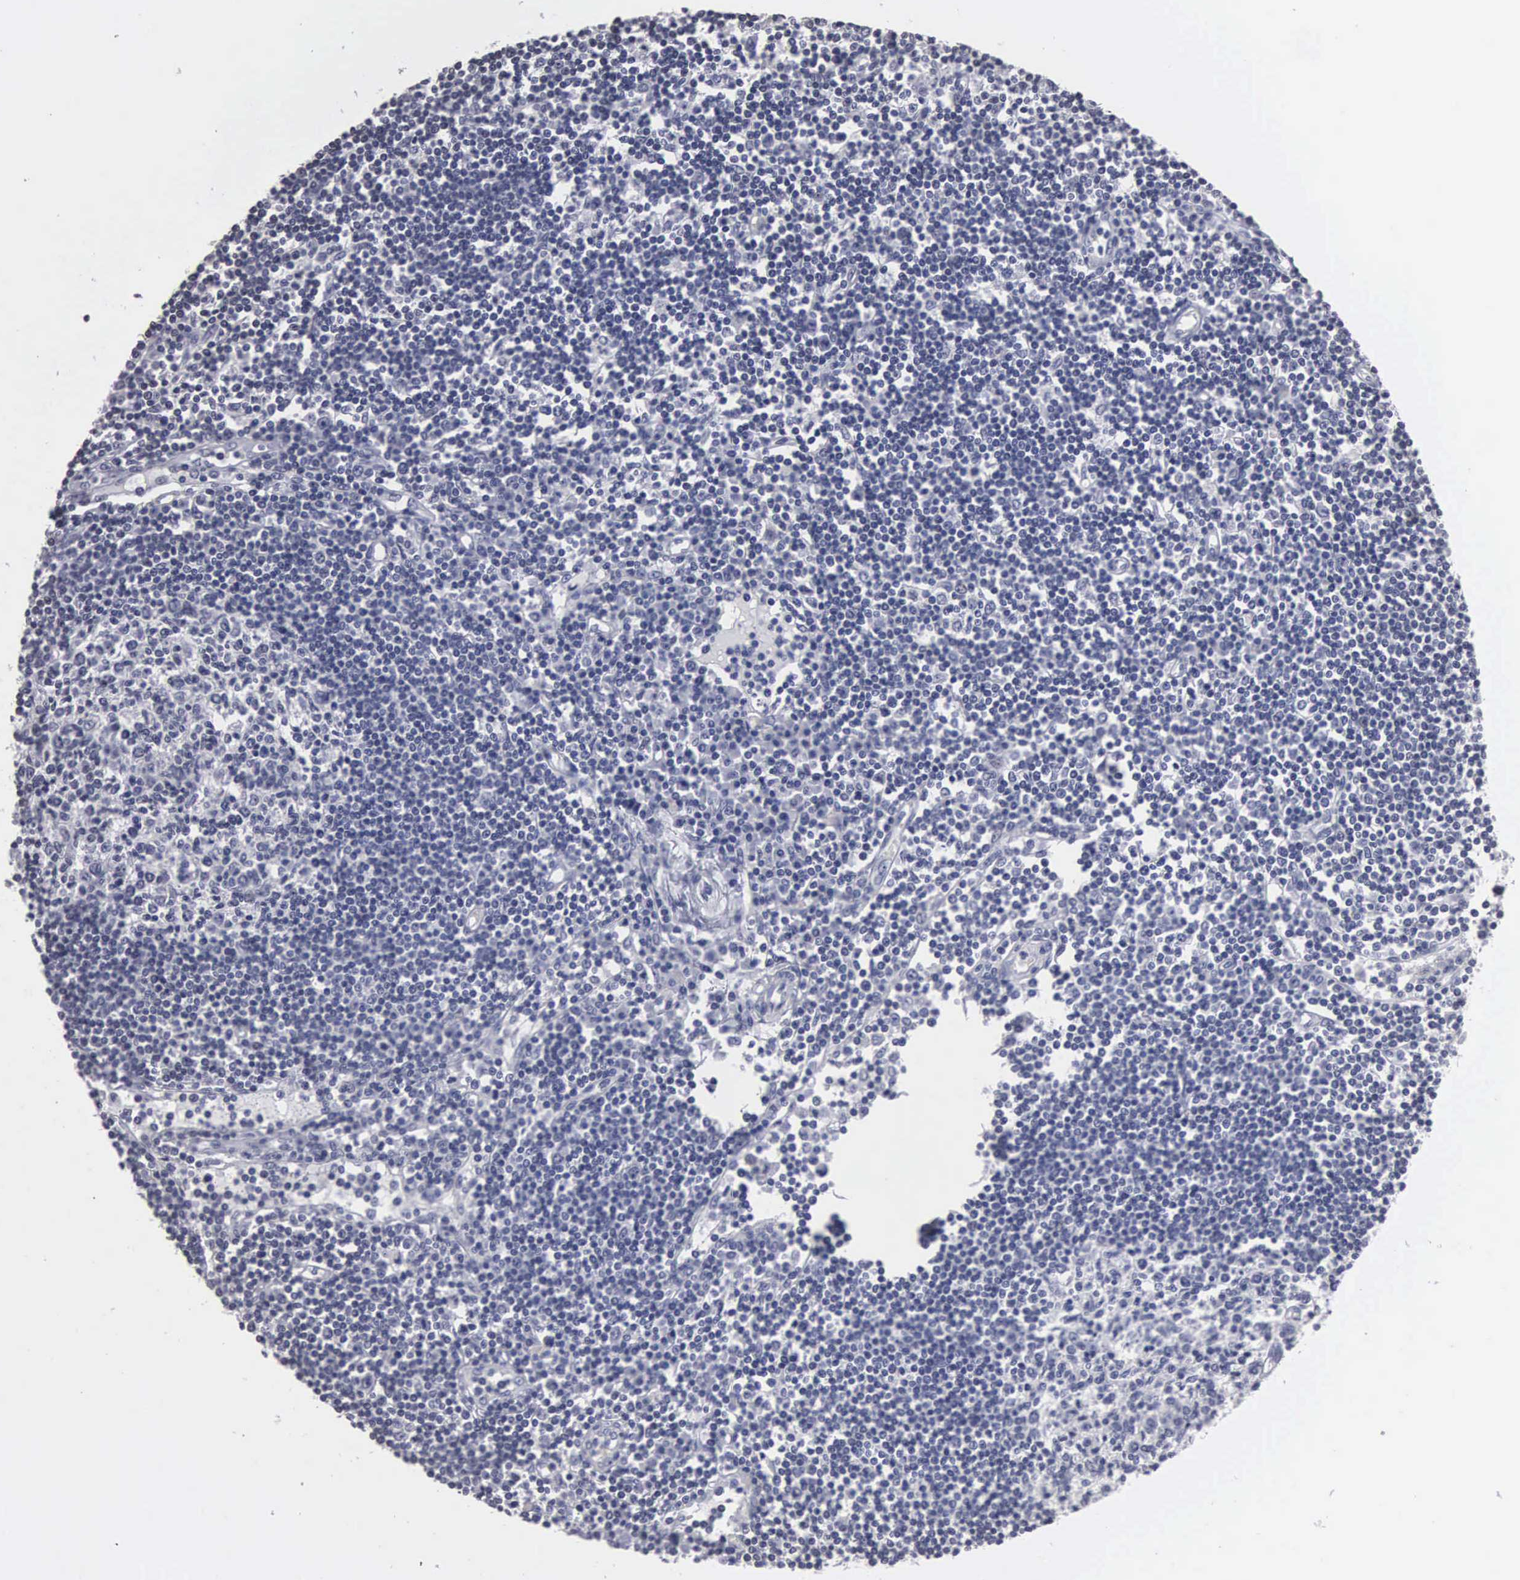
{"staining": {"intensity": "negative", "quantity": "none", "location": "none"}, "tissue": "lymph node", "cell_type": "Germinal center cells", "image_type": "normal", "snomed": [{"axis": "morphology", "description": "Normal tissue, NOS"}, {"axis": "topography", "description": "Lymph node"}], "caption": "Lymph node was stained to show a protein in brown. There is no significant staining in germinal center cells. Brightfield microscopy of immunohistochemistry stained with DAB (brown) and hematoxylin (blue), captured at high magnification.", "gene": "UPB1", "patient": {"sex": "female", "age": 62}}